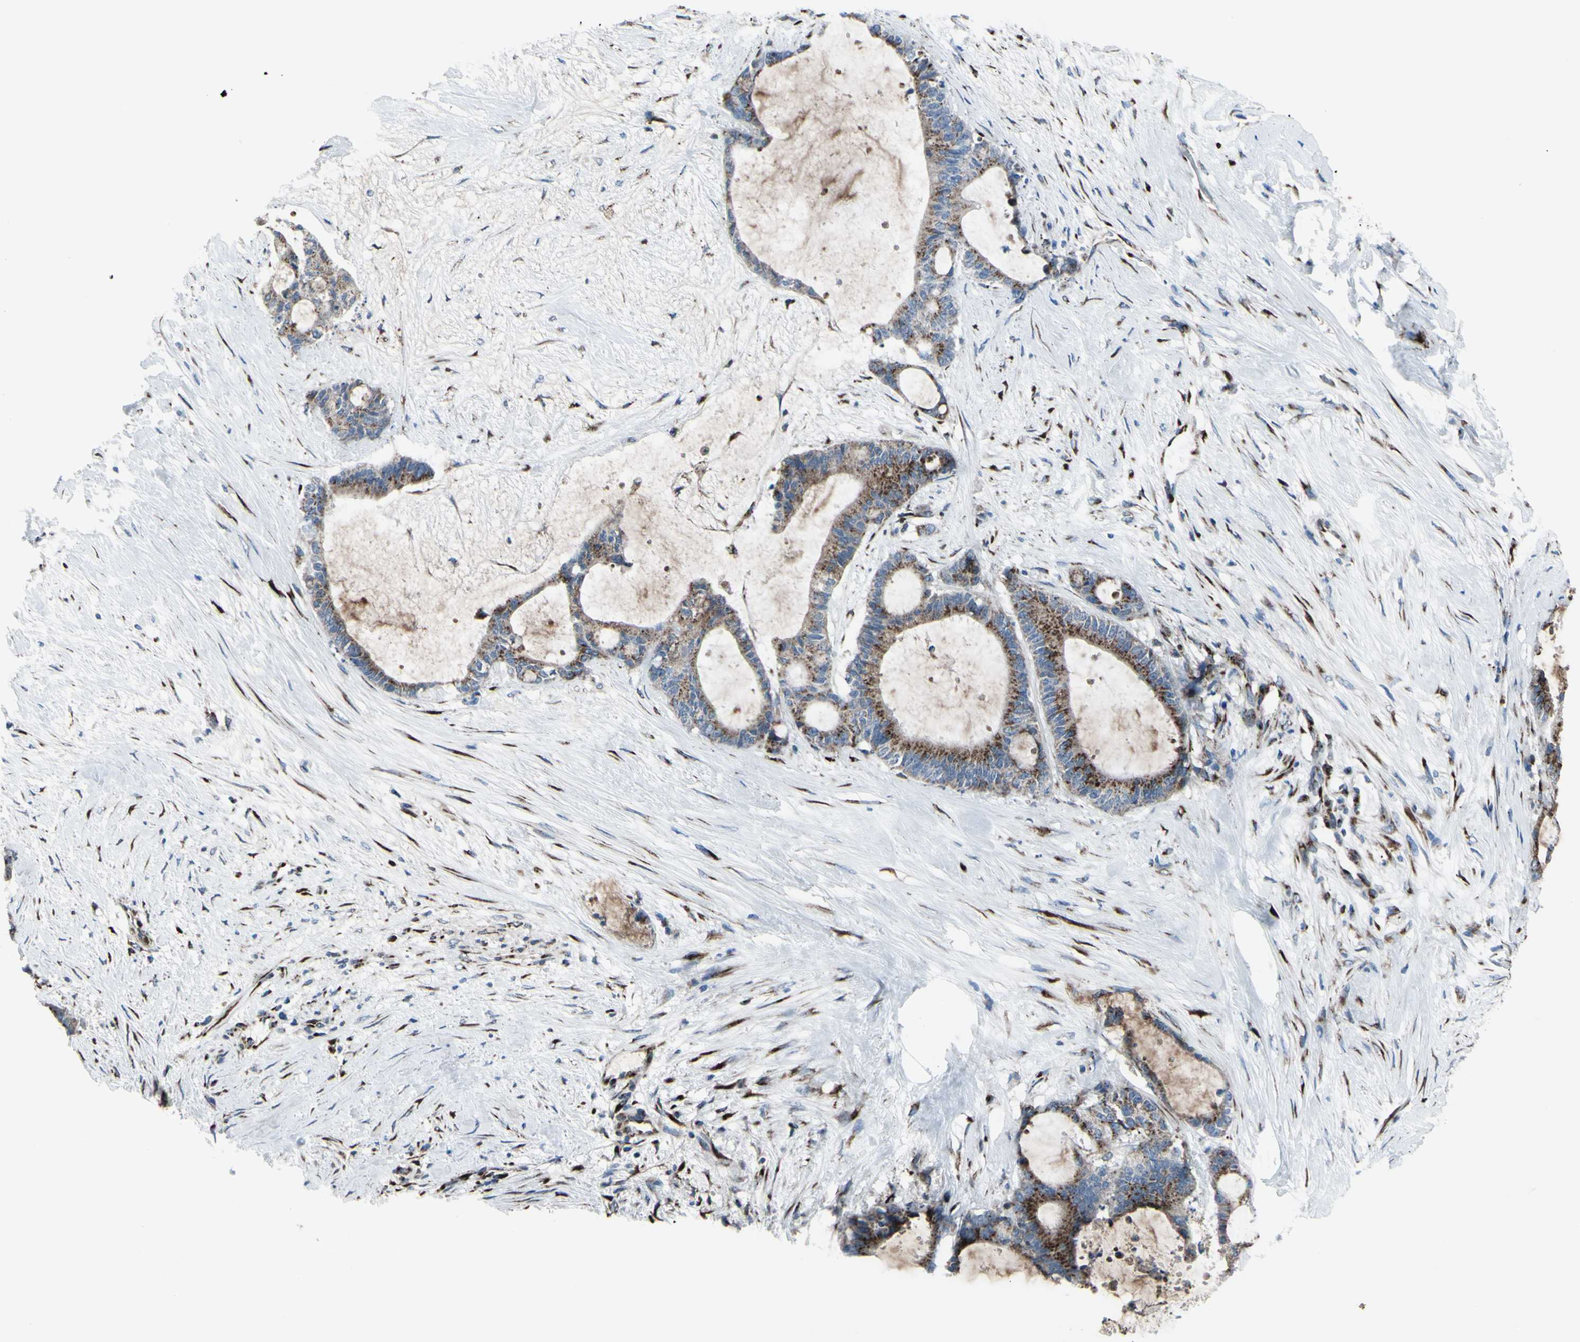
{"staining": {"intensity": "strong", "quantity": ">75%", "location": "cytoplasmic/membranous"}, "tissue": "liver cancer", "cell_type": "Tumor cells", "image_type": "cancer", "snomed": [{"axis": "morphology", "description": "Cholangiocarcinoma"}, {"axis": "topography", "description": "Liver"}], "caption": "Strong cytoplasmic/membranous protein positivity is identified in about >75% of tumor cells in liver cancer.", "gene": "GLG1", "patient": {"sex": "female", "age": 73}}